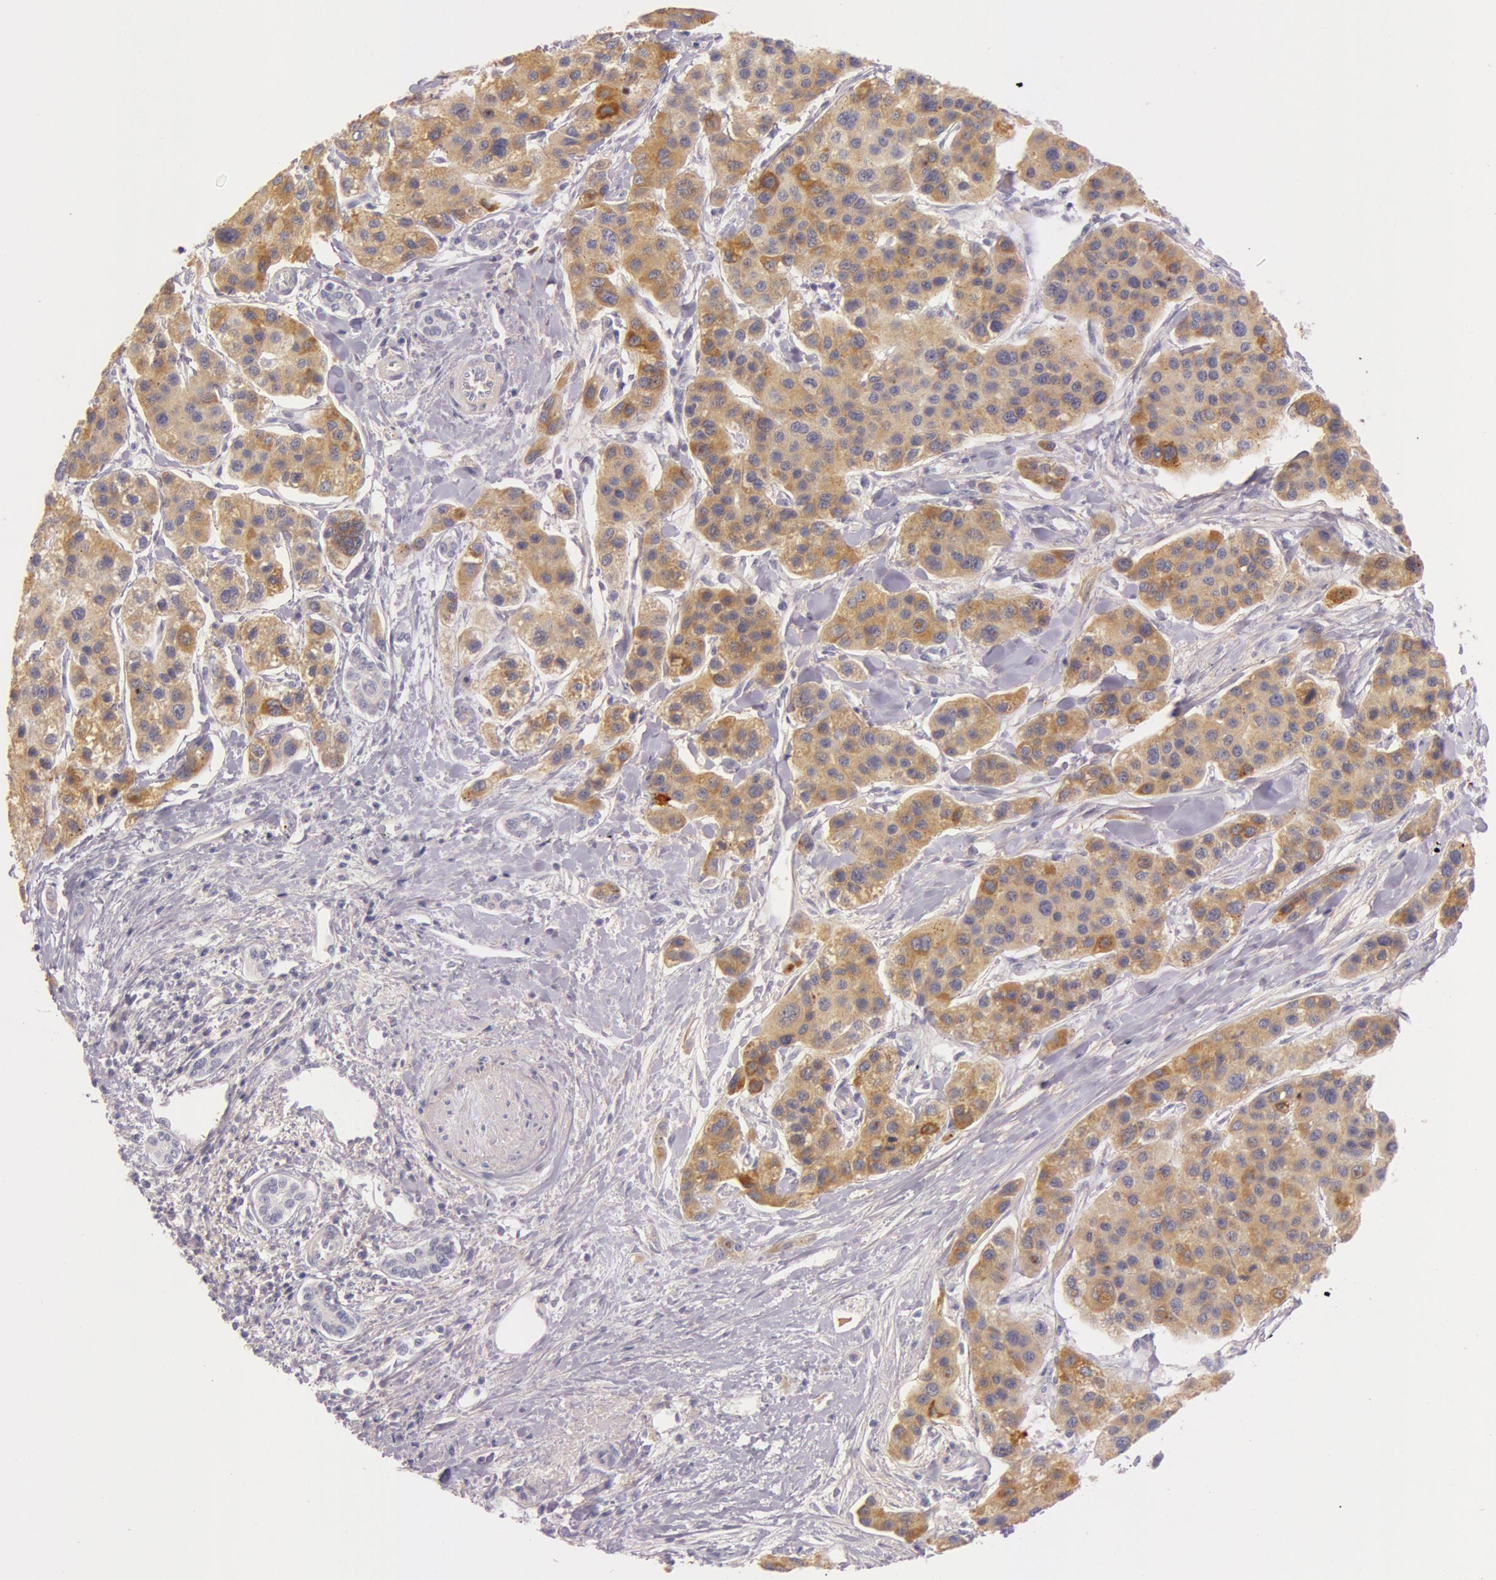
{"staining": {"intensity": "moderate", "quantity": ">75%", "location": "cytoplasmic/membranous"}, "tissue": "liver cancer", "cell_type": "Tumor cells", "image_type": "cancer", "snomed": [{"axis": "morphology", "description": "Carcinoma, Hepatocellular, NOS"}, {"axis": "topography", "description": "Liver"}], "caption": "Immunohistochemical staining of liver hepatocellular carcinoma exhibits medium levels of moderate cytoplasmic/membranous positivity in approximately >75% of tumor cells.", "gene": "C4BPA", "patient": {"sex": "female", "age": 85}}